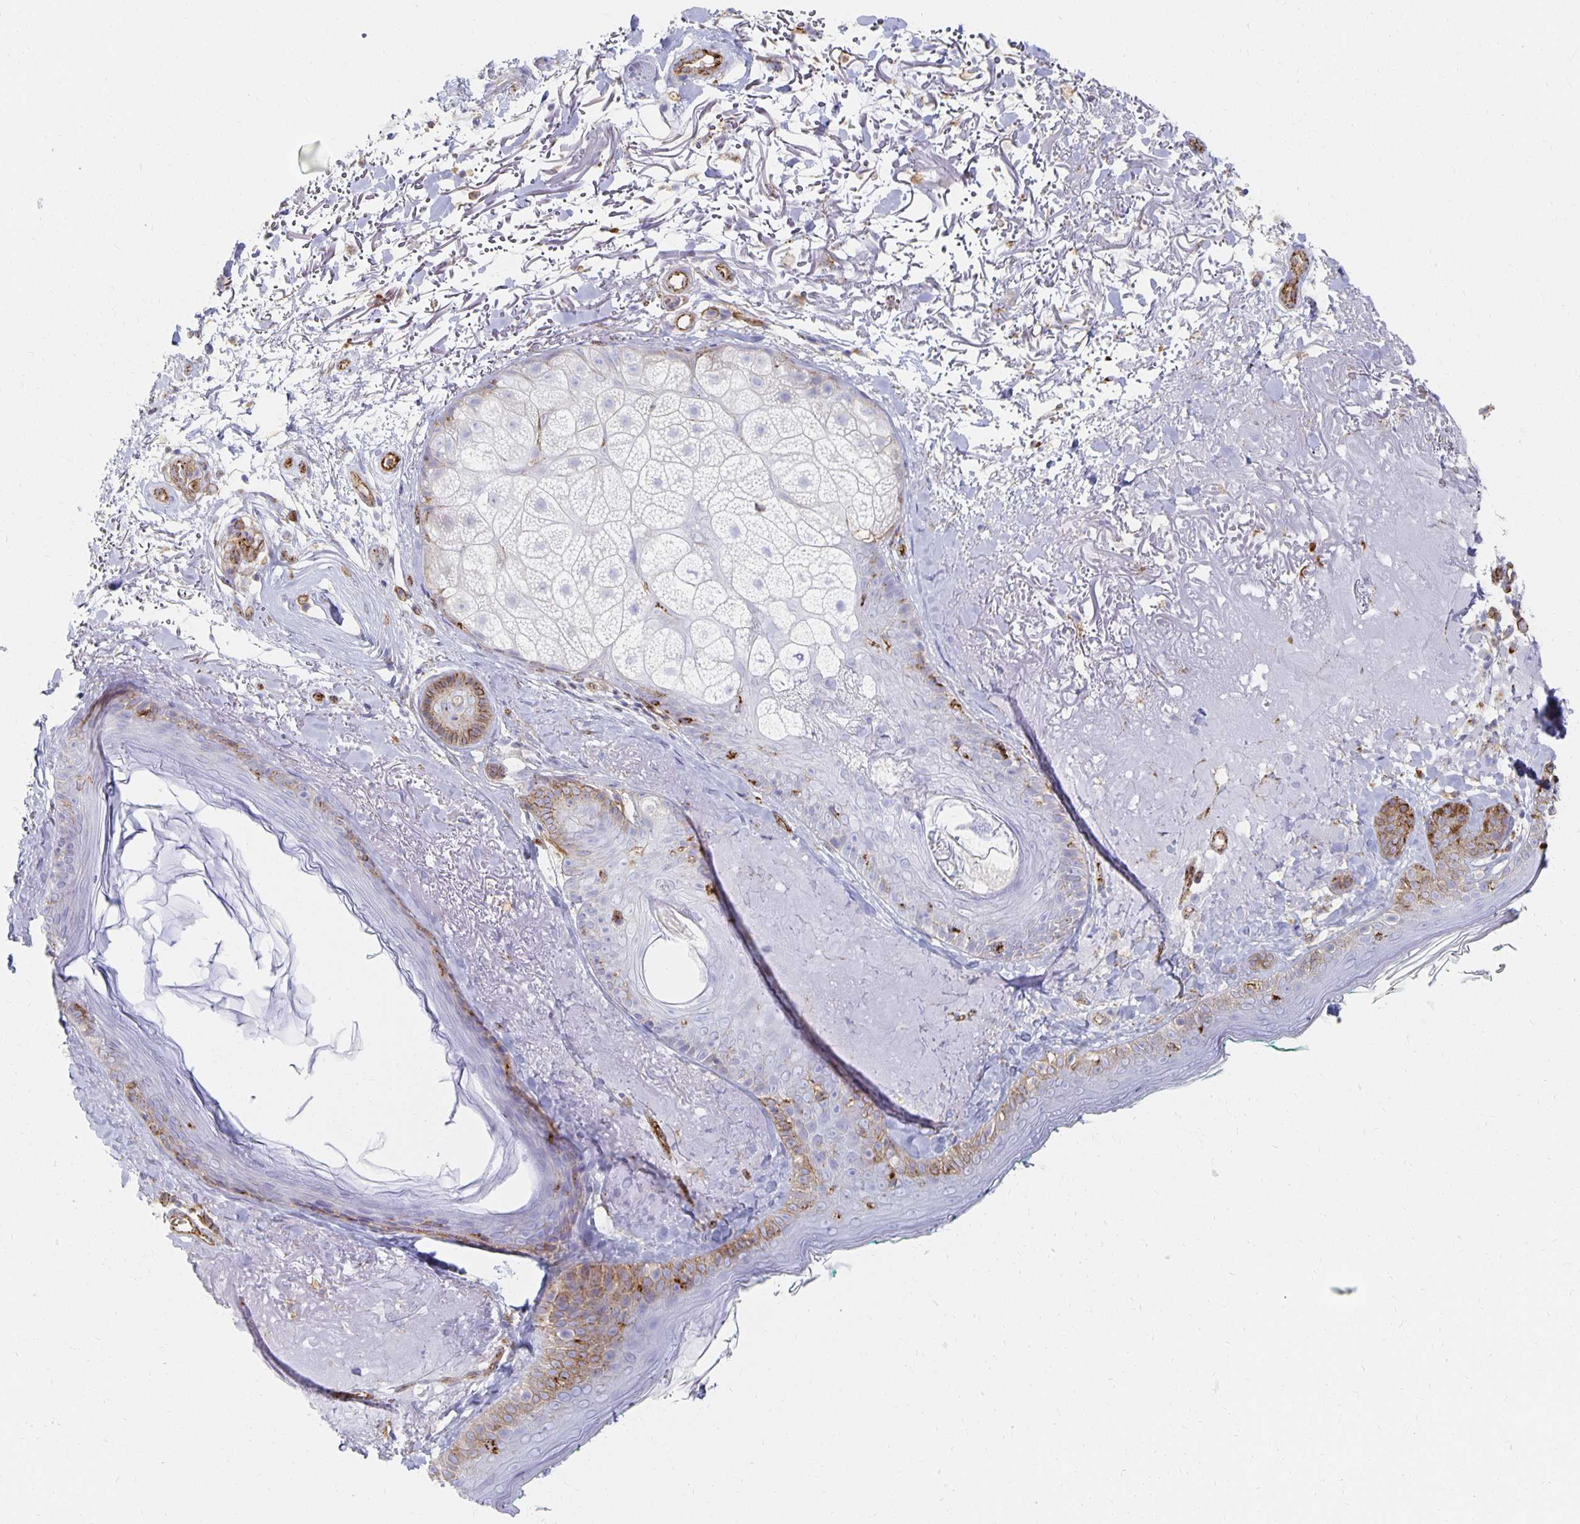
{"staining": {"intensity": "moderate", "quantity": "<25%", "location": "cytoplasmic/membranous"}, "tissue": "skin", "cell_type": "Fibroblasts", "image_type": "normal", "snomed": [{"axis": "morphology", "description": "Normal tissue, NOS"}, {"axis": "topography", "description": "Skin"}], "caption": "A brown stain labels moderate cytoplasmic/membranous staining of a protein in fibroblasts of unremarkable human skin.", "gene": "TAAR1", "patient": {"sex": "male", "age": 73}}